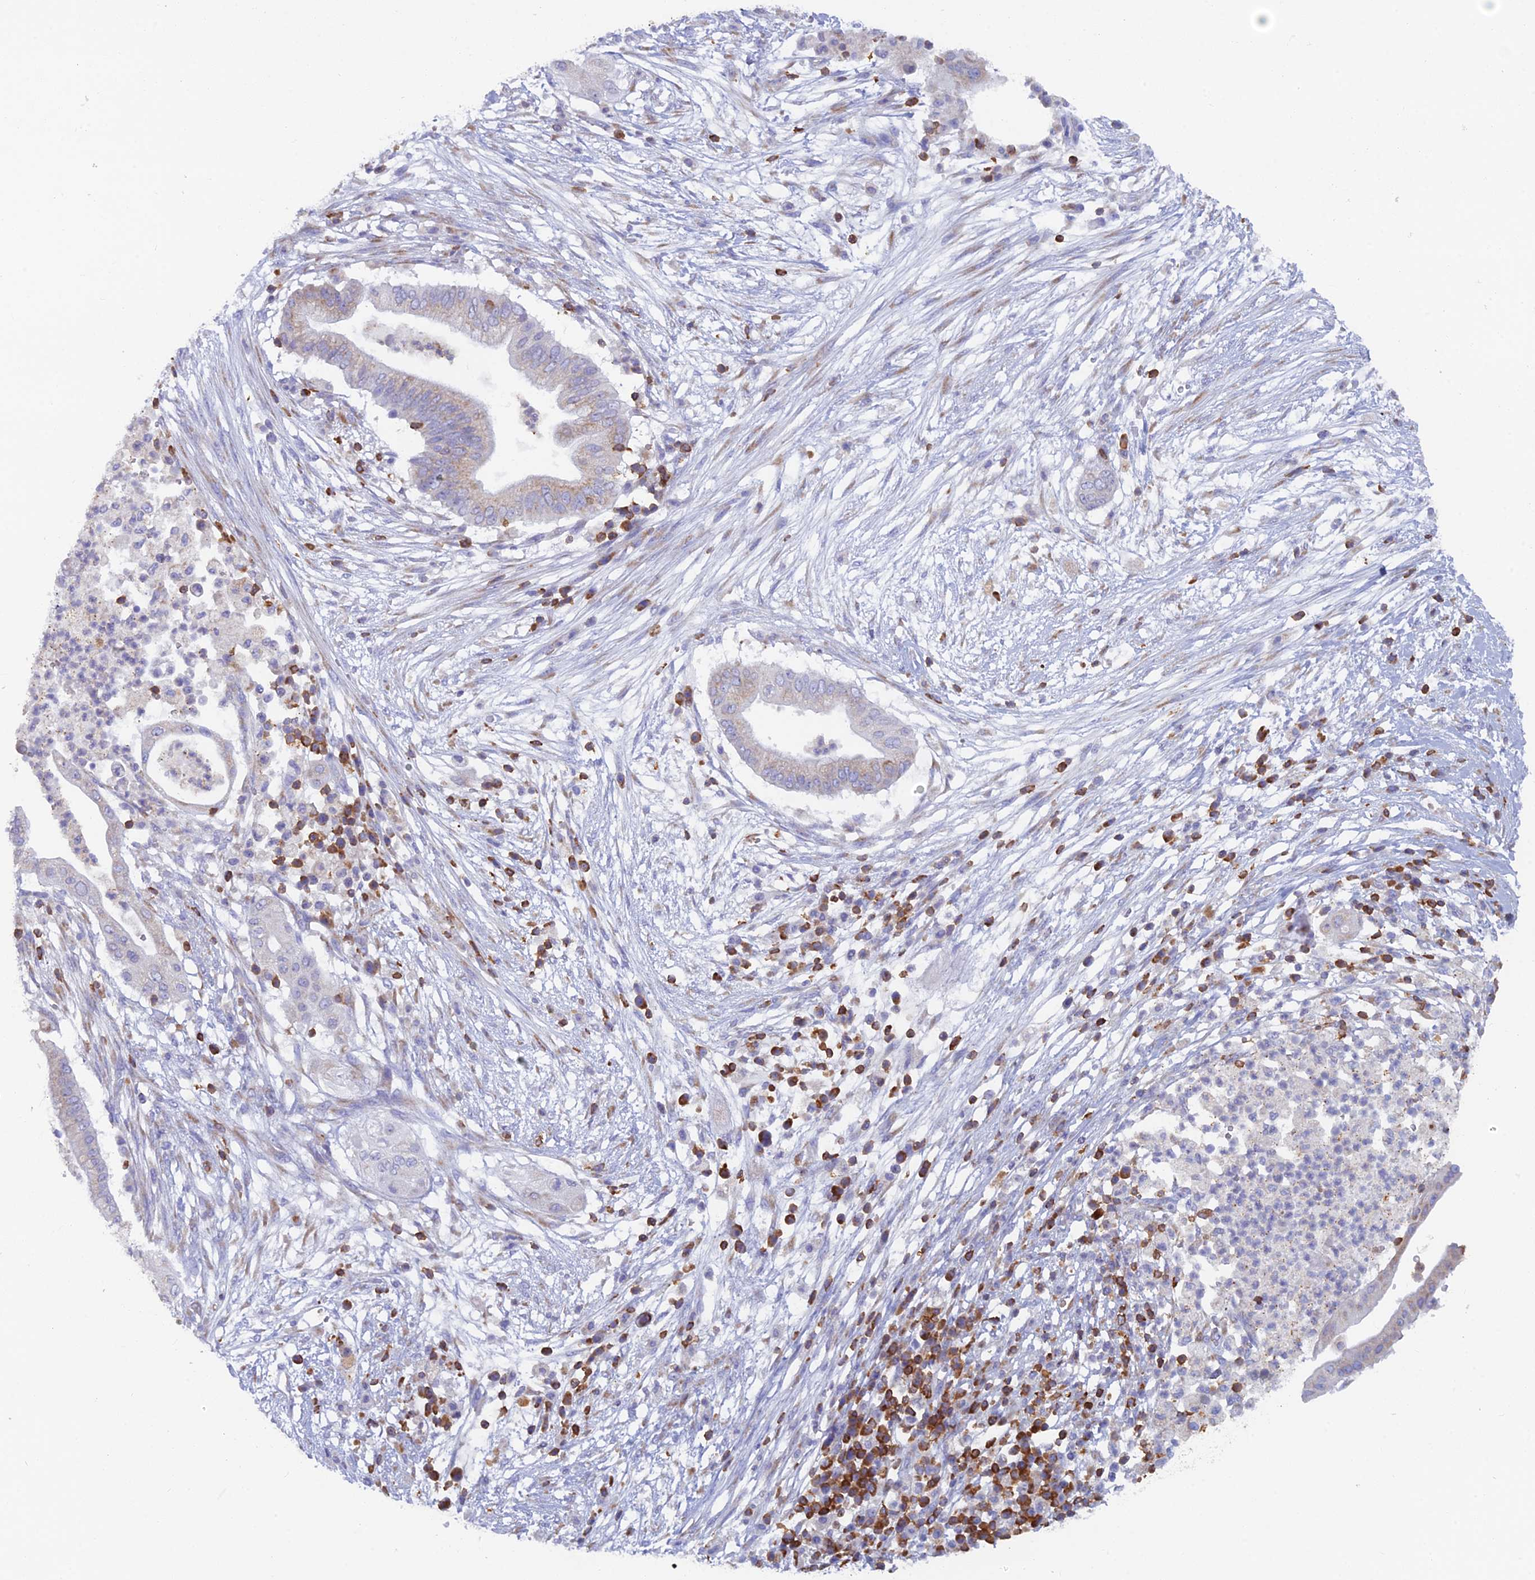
{"staining": {"intensity": "weak", "quantity": "<25%", "location": "cytoplasmic/membranous"}, "tissue": "pancreatic cancer", "cell_type": "Tumor cells", "image_type": "cancer", "snomed": [{"axis": "morphology", "description": "Adenocarcinoma, NOS"}, {"axis": "topography", "description": "Pancreas"}], "caption": "Tumor cells show no significant expression in pancreatic cancer.", "gene": "ABI3BP", "patient": {"sex": "male", "age": 68}}